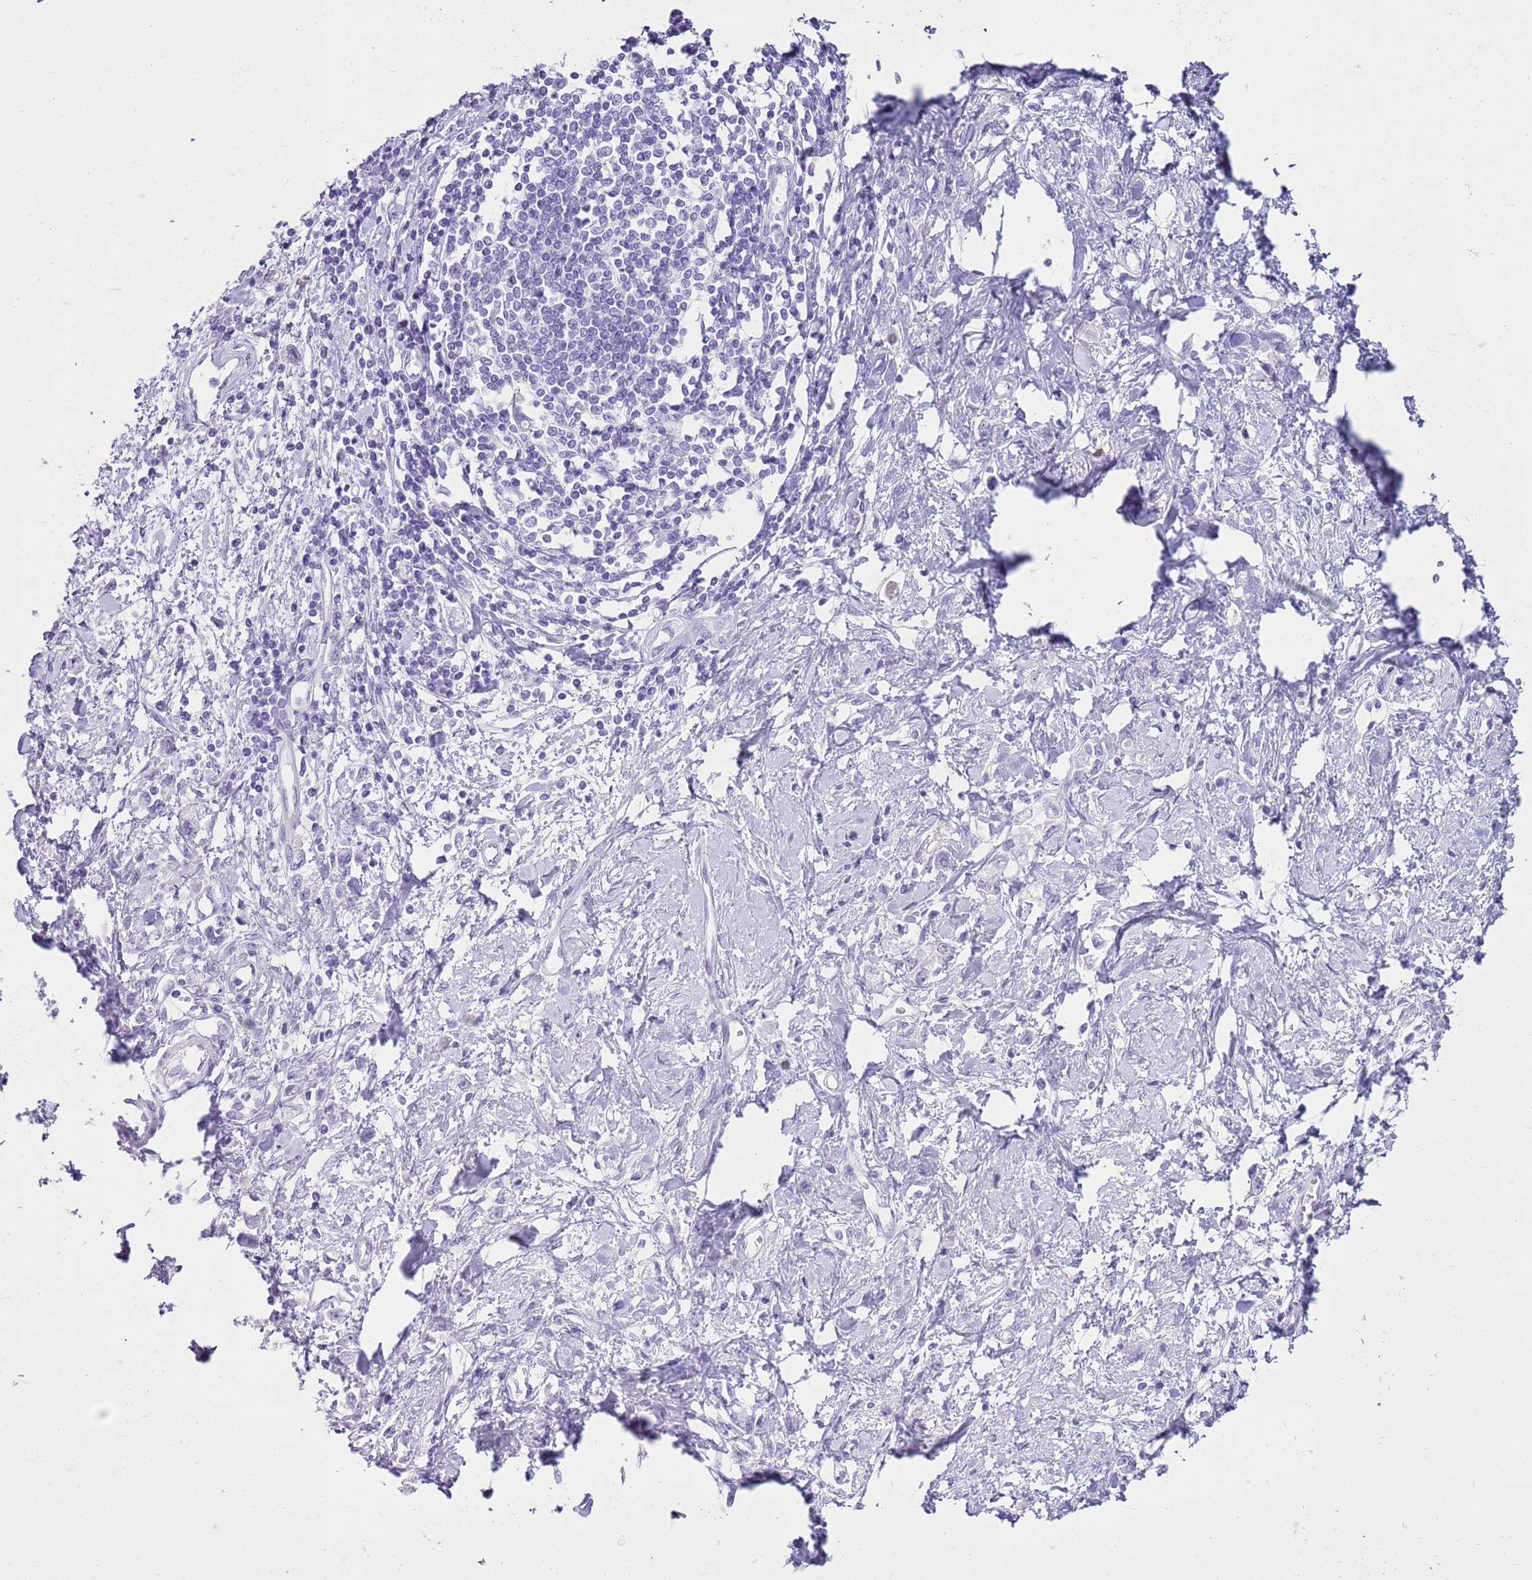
{"staining": {"intensity": "negative", "quantity": "none", "location": "none"}, "tissue": "stomach cancer", "cell_type": "Tumor cells", "image_type": "cancer", "snomed": [{"axis": "morphology", "description": "Adenocarcinoma, NOS"}, {"axis": "topography", "description": "Stomach"}], "caption": "The histopathology image reveals no staining of tumor cells in stomach cancer (adenocarcinoma).", "gene": "CA8", "patient": {"sex": "female", "age": 76}}